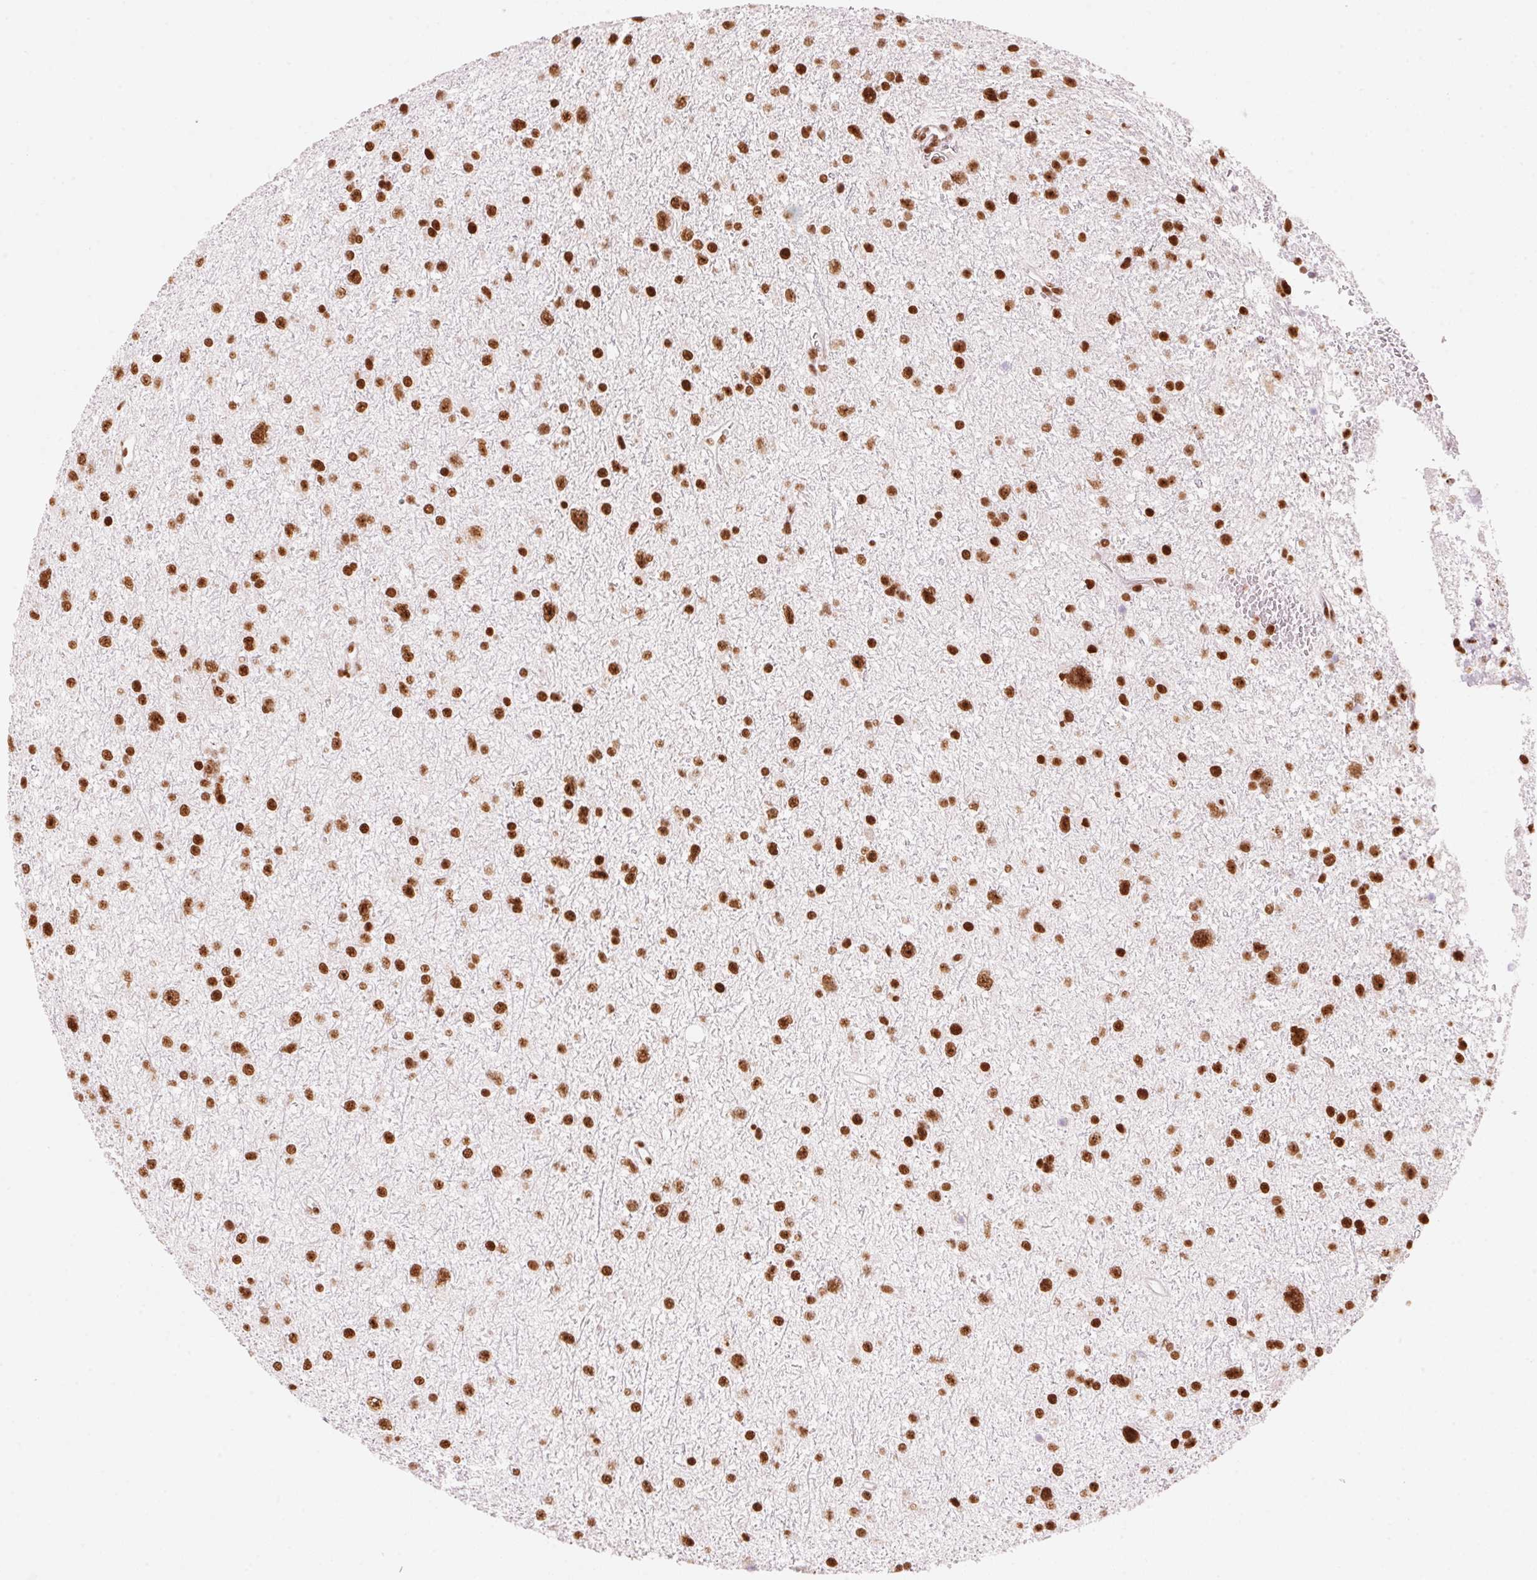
{"staining": {"intensity": "strong", "quantity": ">75%", "location": "nuclear"}, "tissue": "glioma", "cell_type": "Tumor cells", "image_type": "cancer", "snomed": [{"axis": "morphology", "description": "Glioma, malignant, Low grade"}, {"axis": "topography", "description": "Brain"}], "caption": "An IHC image of neoplastic tissue is shown. Protein staining in brown shows strong nuclear positivity in malignant low-grade glioma within tumor cells. (IHC, brightfield microscopy, high magnification).", "gene": "NXF1", "patient": {"sex": "female", "age": 55}}